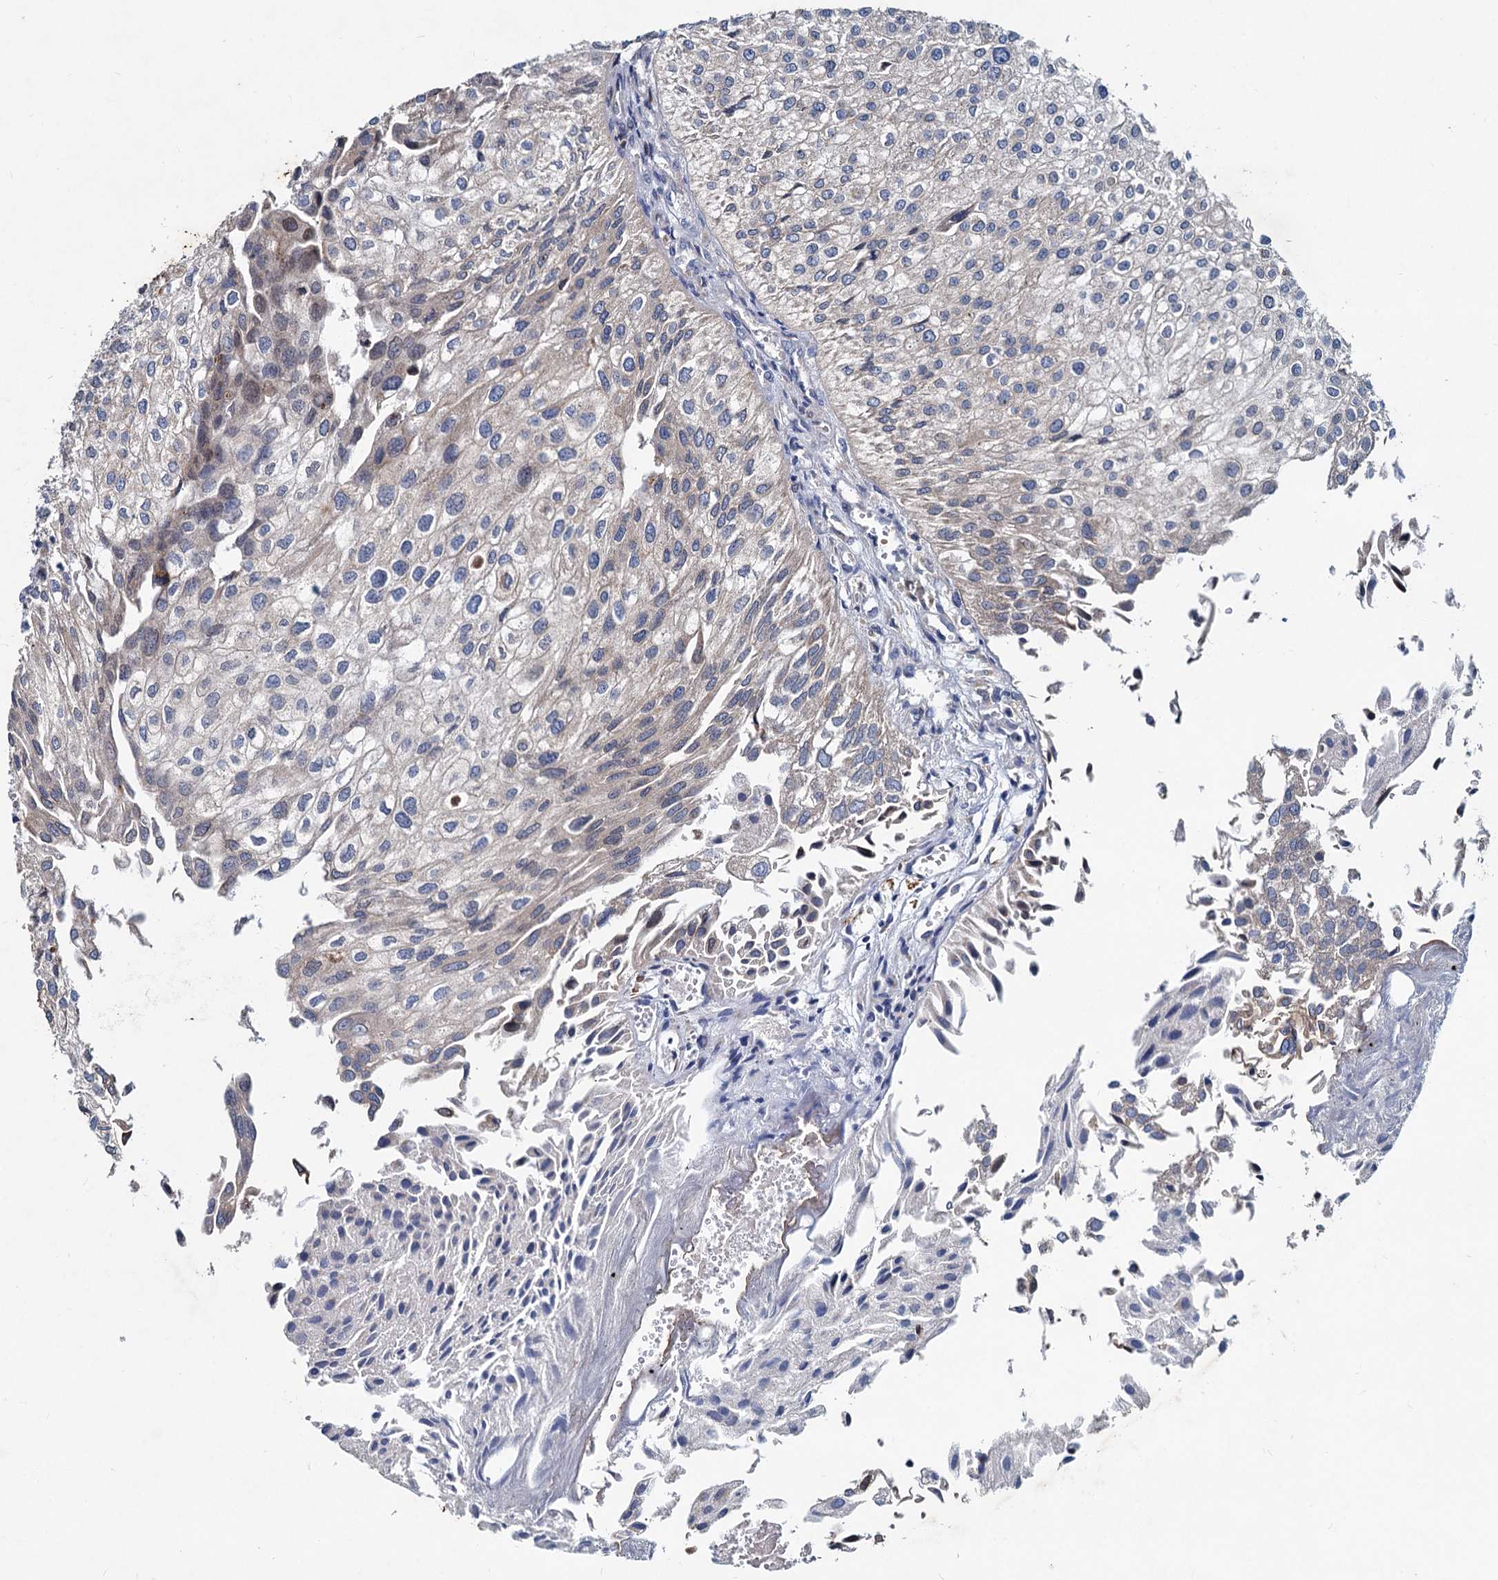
{"staining": {"intensity": "weak", "quantity": "25%-75%", "location": "cytoplasmic/membranous"}, "tissue": "urothelial cancer", "cell_type": "Tumor cells", "image_type": "cancer", "snomed": [{"axis": "morphology", "description": "Urothelial carcinoma, Low grade"}, {"axis": "topography", "description": "Urinary bladder"}], "caption": "Human urothelial cancer stained with a brown dye shows weak cytoplasmic/membranous positive expression in approximately 25%-75% of tumor cells.", "gene": "TMX2", "patient": {"sex": "female", "age": 89}}